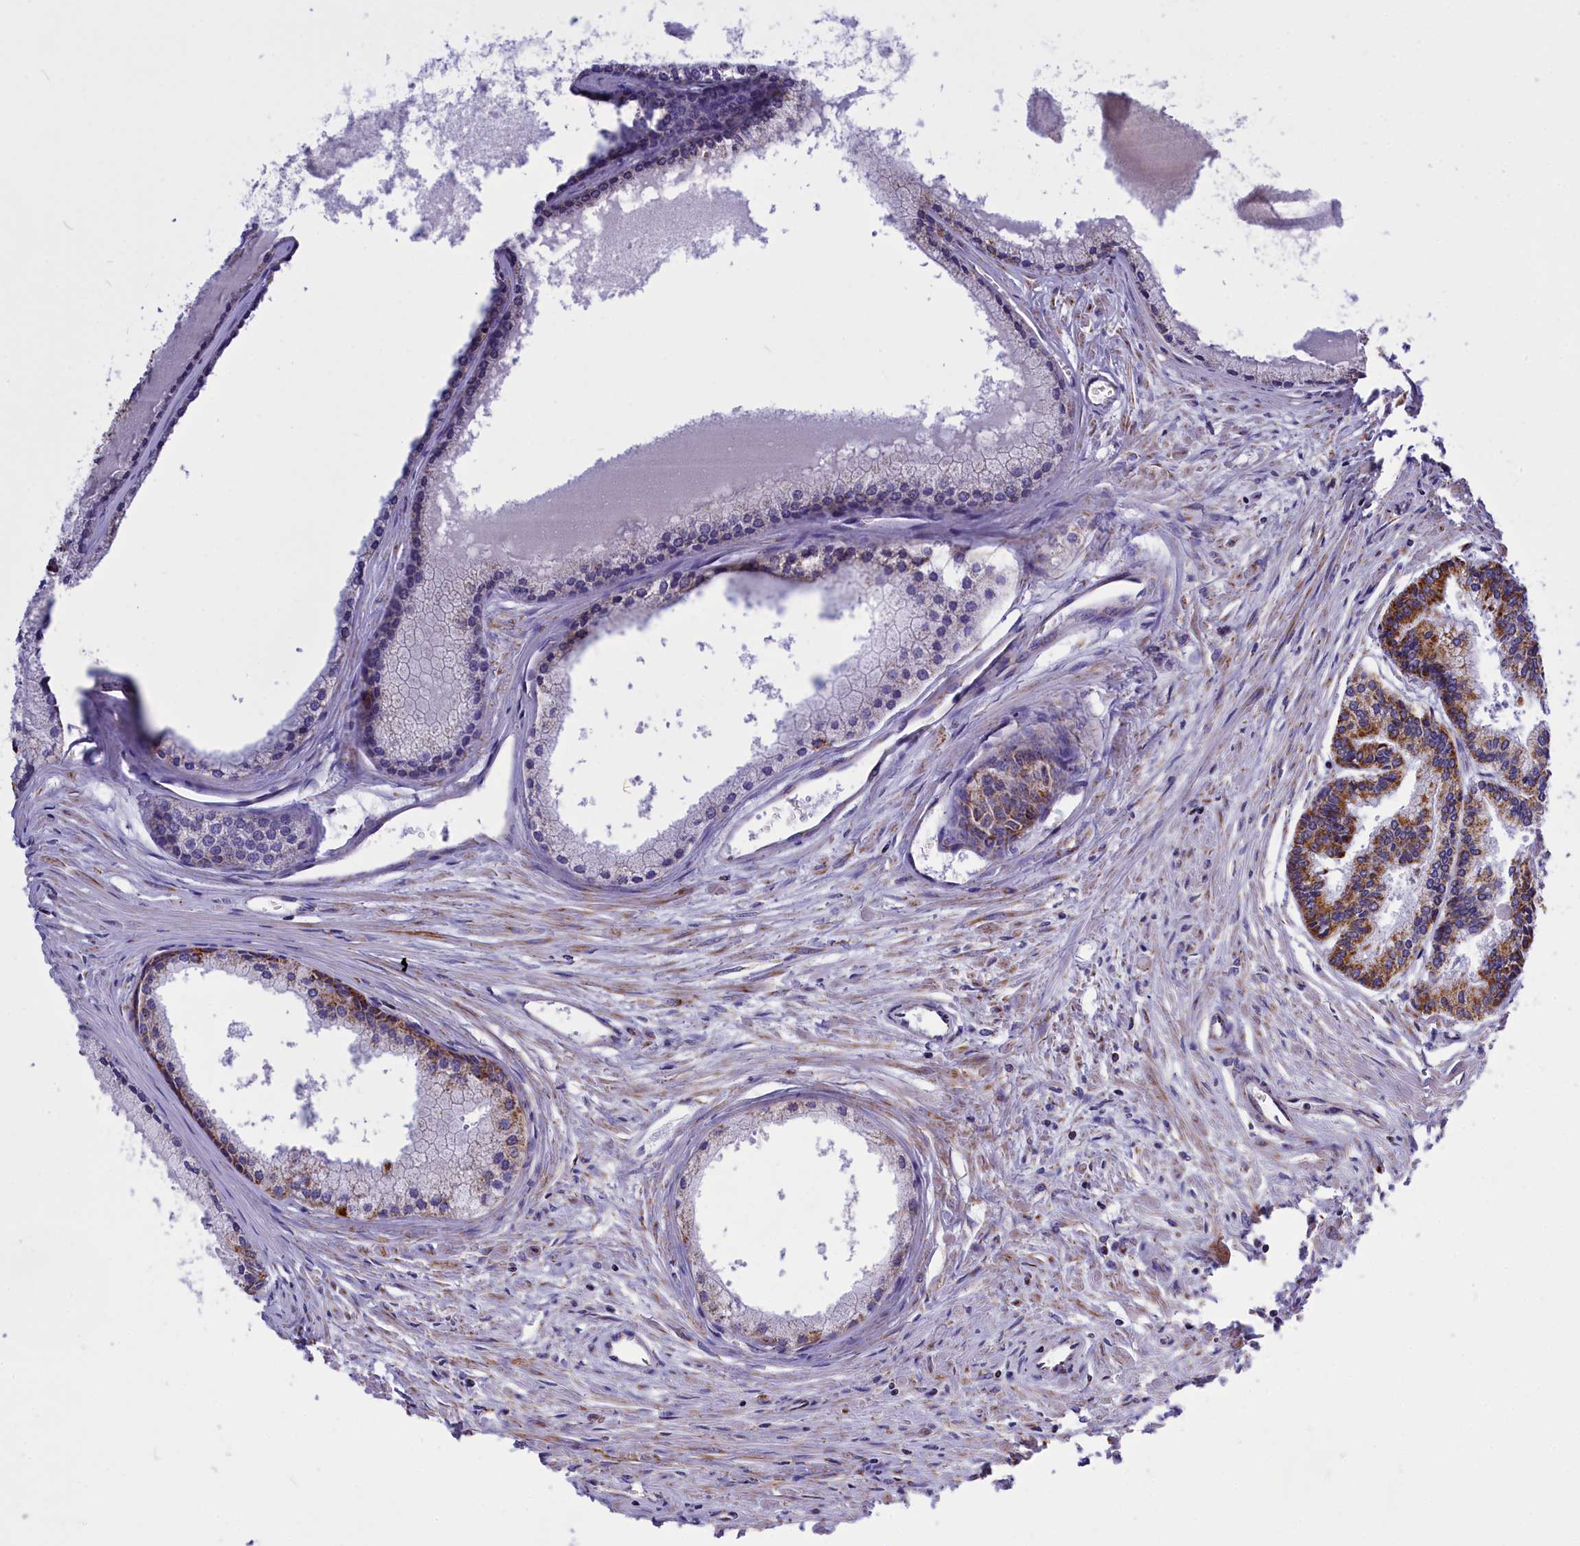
{"staining": {"intensity": "strong", "quantity": ">75%", "location": "cytoplasmic/membranous"}, "tissue": "prostate cancer", "cell_type": "Tumor cells", "image_type": "cancer", "snomed": [{"axis": "morphology", "description": "Adenocarcinoma, High grade"}, {"axis": "topography", "description": "Prostate"}], "caption": "Prostate cancer was stained to show a protein in brown. There is high levels of strong cytoplasmic/membranous staining in approximately >75% of tumor cells.", "gene": "VDAC2", "patient": {"sex": "male", "age": 68}}